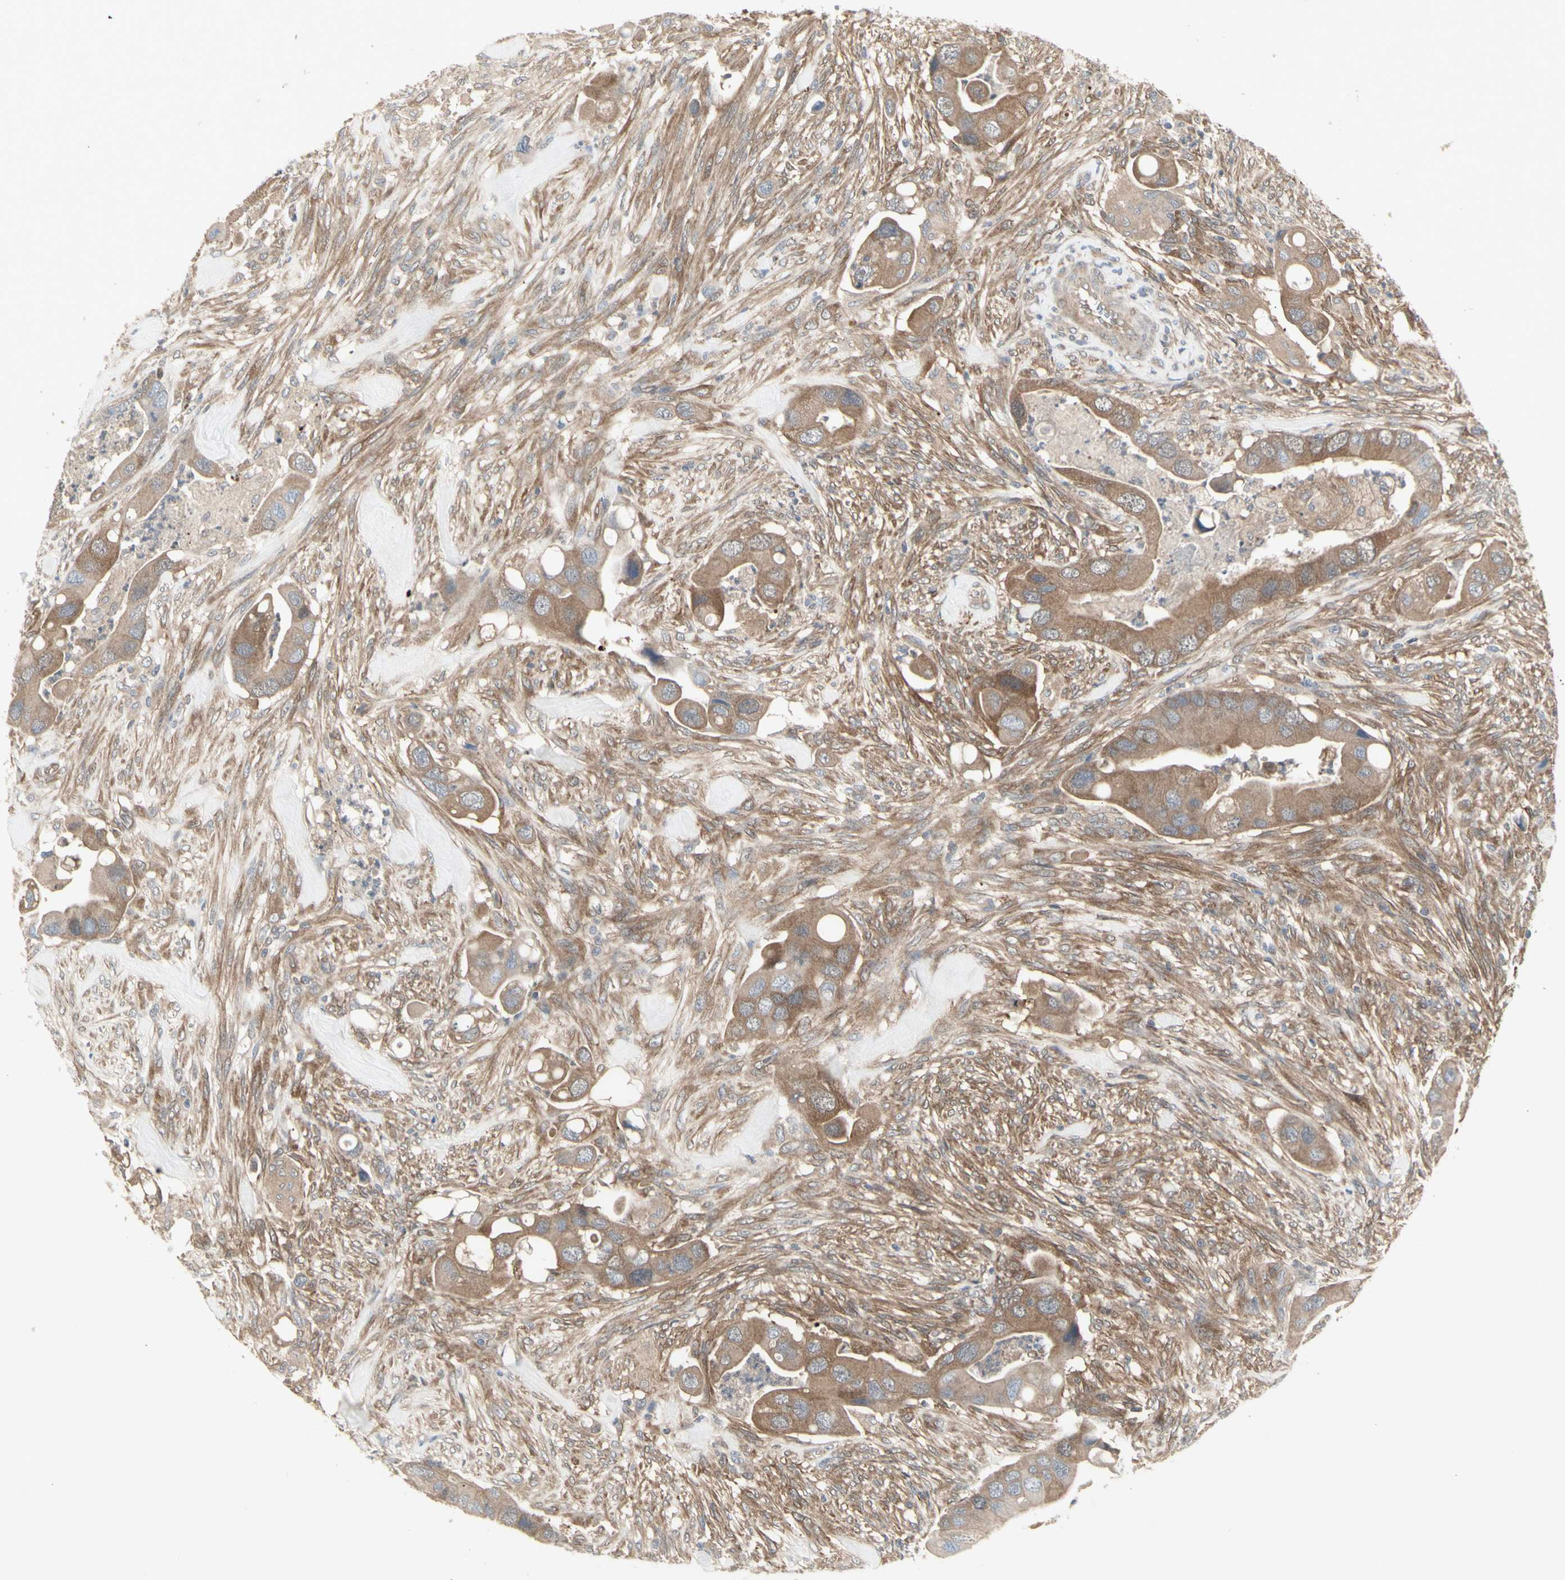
{"staining": {"intensity": "moderate", "quantity": ">75%", "location": "cytoplasmic/membranous"}, "tissue": "colorectal cancer", "cell_type": "Tumor cells", "image_type": "cancer", "snomed": [{"axis": "morphology", "description": "Adenocarcinoma, NOS"}, {"axis": "topography", "description": "Rectum"}], "caption": "Immunohistochemistry (IHC) photomicrograph of adenocarcinoma (colorectal) stained for a protein (brown), which reveals medium levels of moderate cytoplasmic/membranous positivity in approximately >75% of tumor cells.", "gene": "CHURC1-FNTB", "patient": {"sex": "female", "age": 57}}